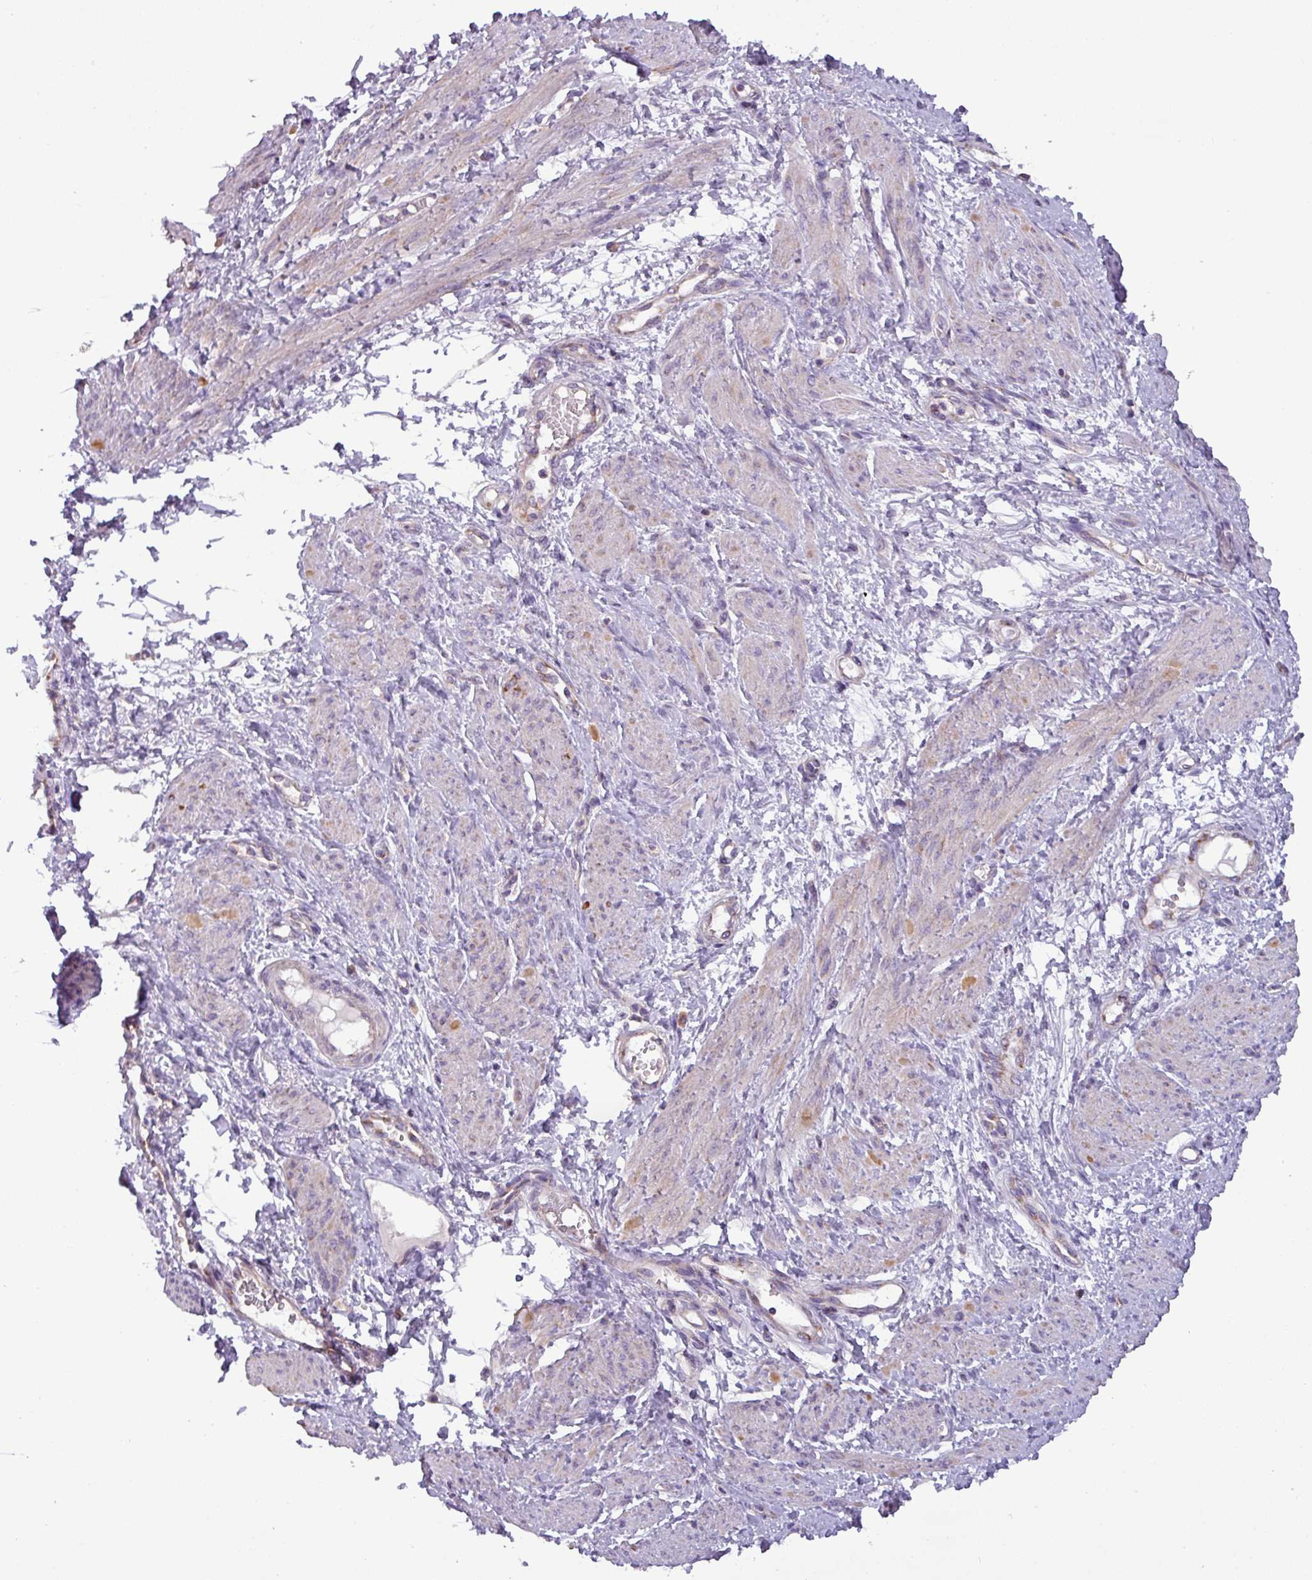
{"staining": {"intensity": "negative", "quantity": "none", "location": "none"}, "tissue": "smooth muscle", "cell_type": "Smooth muscle cells", "image_type": "normal", "snomed": [{"axis": "morphology", "description": "Normal tissue, NOS"}, {"axis": "topography", "description": "Smooth muscle"}, {"axis": "topography", "description": "Uterus"}], "caption": "The image exhibits no staining of smooth muscle cells in unremarkable smooth muscle. Brightfield microscopy of immunohistochemistry stained with DAB (3,3'-diaminobenzidine) (brown) and hematoxylin (blue), captured at high magnification.", "gene": "PNMA6A", "patient": {"sex": "female", "age": 39}}